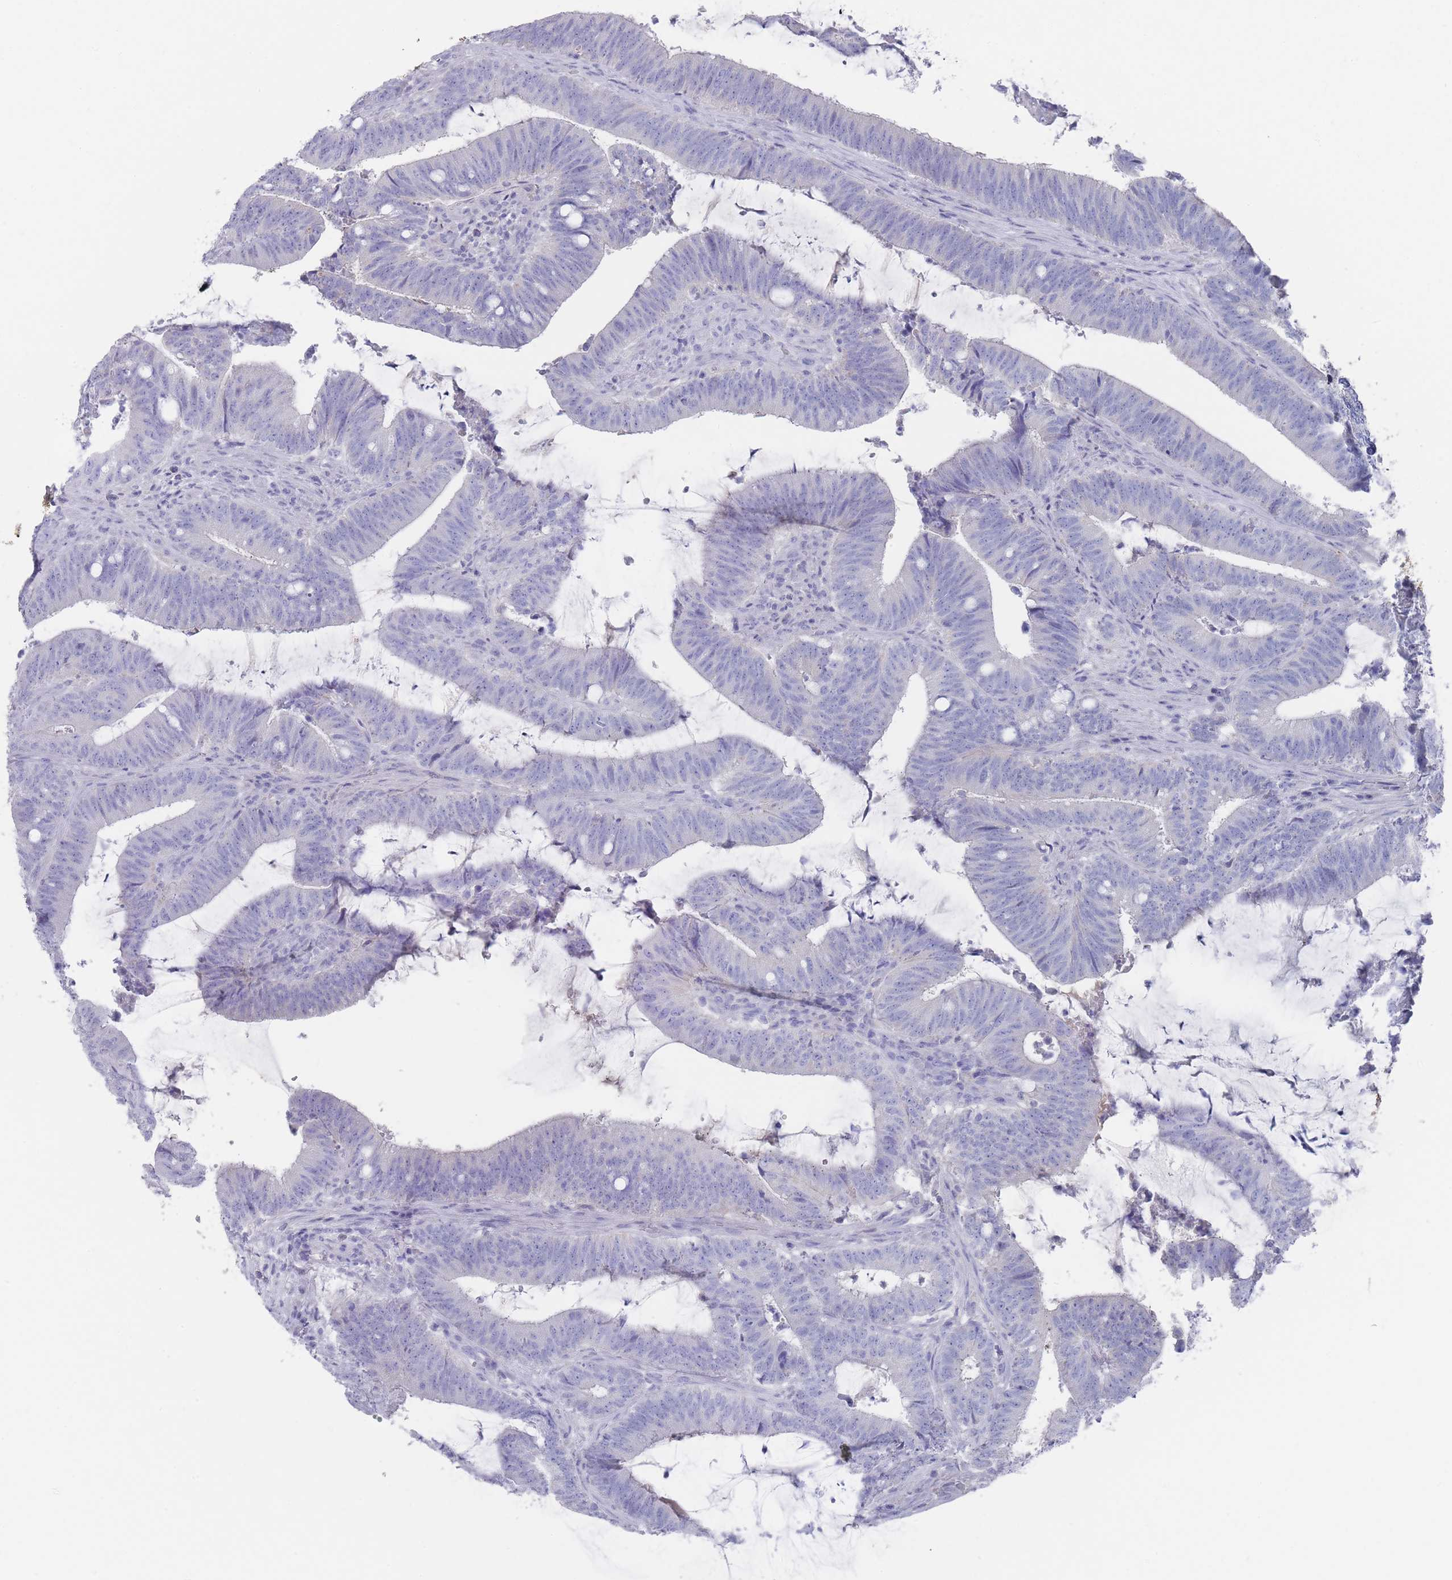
{"staining": {"intensity": "negative", "quantity": "none", "location": "none"}, "tissue": "colorectal cancer", "cell_type": "Tumor cells", "image_type": "cancer", "snomed": [{"axis": "morphology", "description": "Adenocarcinoma, NOS"}, {"axis": "topography", "description": "Colon"}], "caption": "An image of human colorectal adenocarcinoma is negative for staining in tumor cells.", "gene": "SCCPDH", "patient": {"sex": "female", "age": 43}}